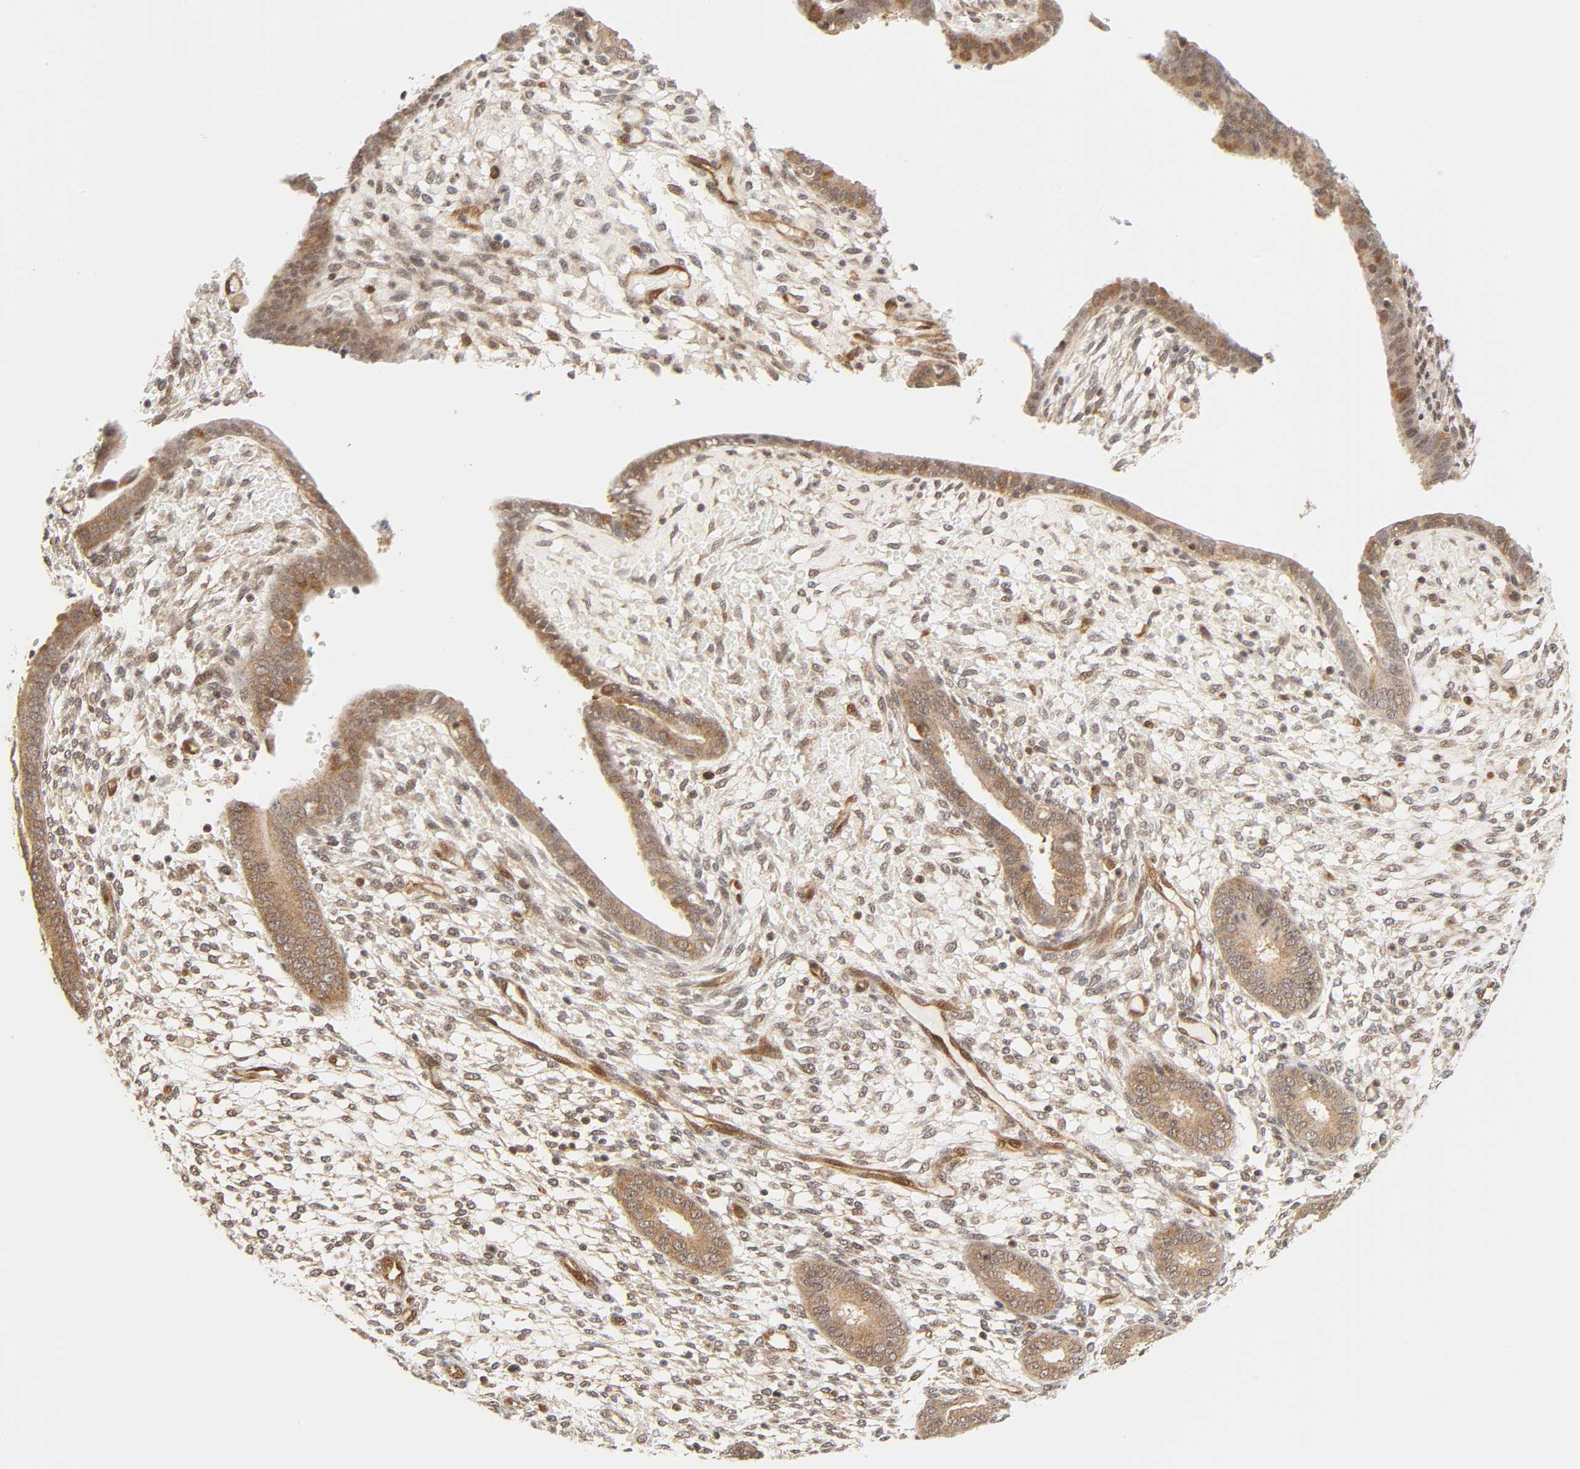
{"staining": {"intensity": "weak", "quantity": "25%-75%", "location": "cytoplasmic/membranous,nuclear"}, "tissue": "endometrium", "cell_type": "Cells in endometrial stroma", "image_type": "normal", "snomed": [{"axis": "morphology", "description": "Normal tissue, NOS"}, {"axis": "topography", "description": "Endometrium"}], "caption": "An IHC micrograph of benign tissue is shown. Protein staining in brown shows weak cytoplasmic/membranous,nuclear positivity in endometrium within cells in endometrial stroma.", "gene": "CDC37", "patient": {"sex": "female", "age": 42}}